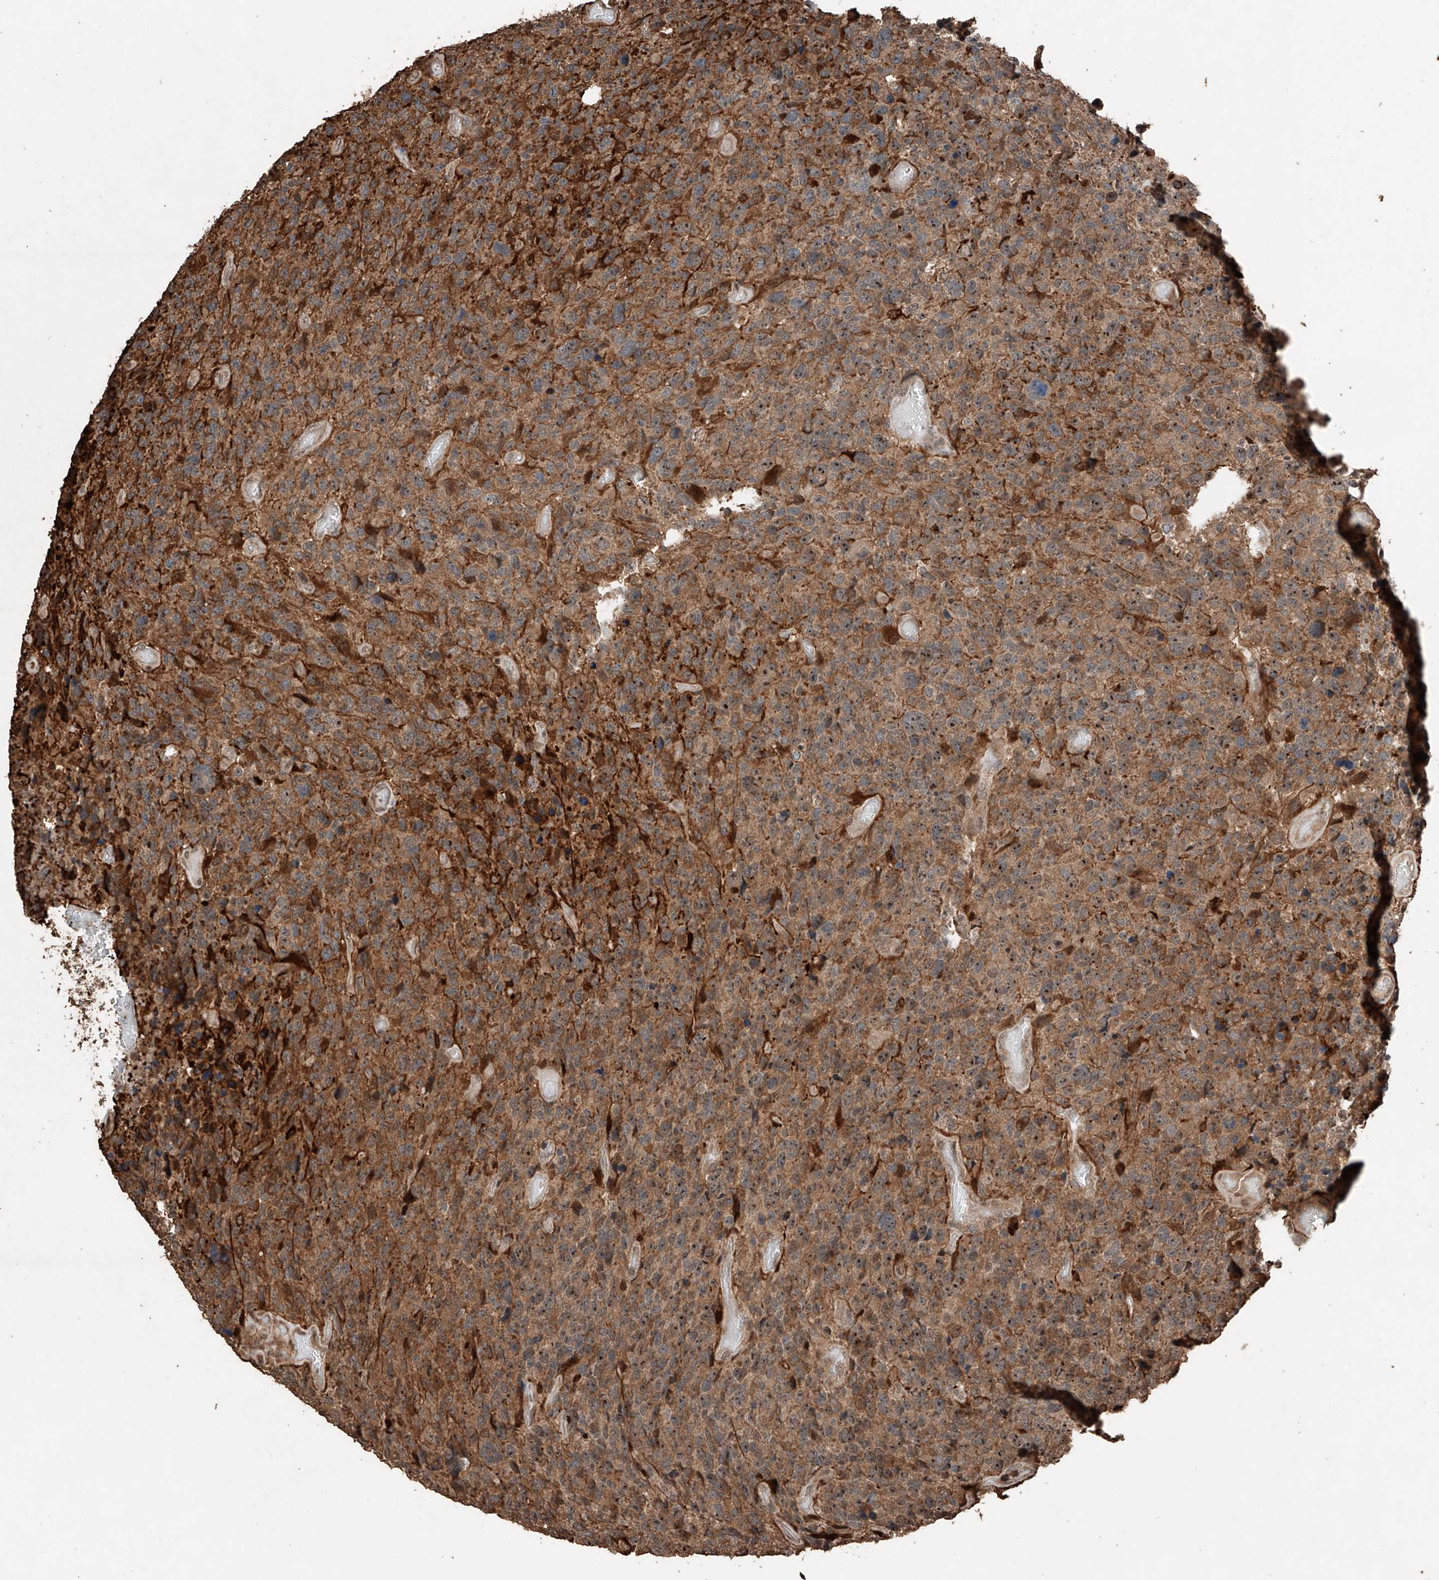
{"staining": {"intensity": "moderate", "quantity": "25%-75%", "location": "cytoplasmic/membranous"}, "tissue": "glioma", "cell_type": "Tumor cells", "image_type": "cancer", "snomed": [{"axis": "morphology", "description": "Glioma, malignant, High grade"}, {"axis": "topography", "description": "Brain"}], "caption": "Immunohistochemistry image of glioma stained for a protein (brown), which reveals medium levels of moderate cytoplasmic/membranous staining in approximately 25%-75% of tumor cells.", "gene": "RMND1", "patient": {"sex": "male", "age": 69}}